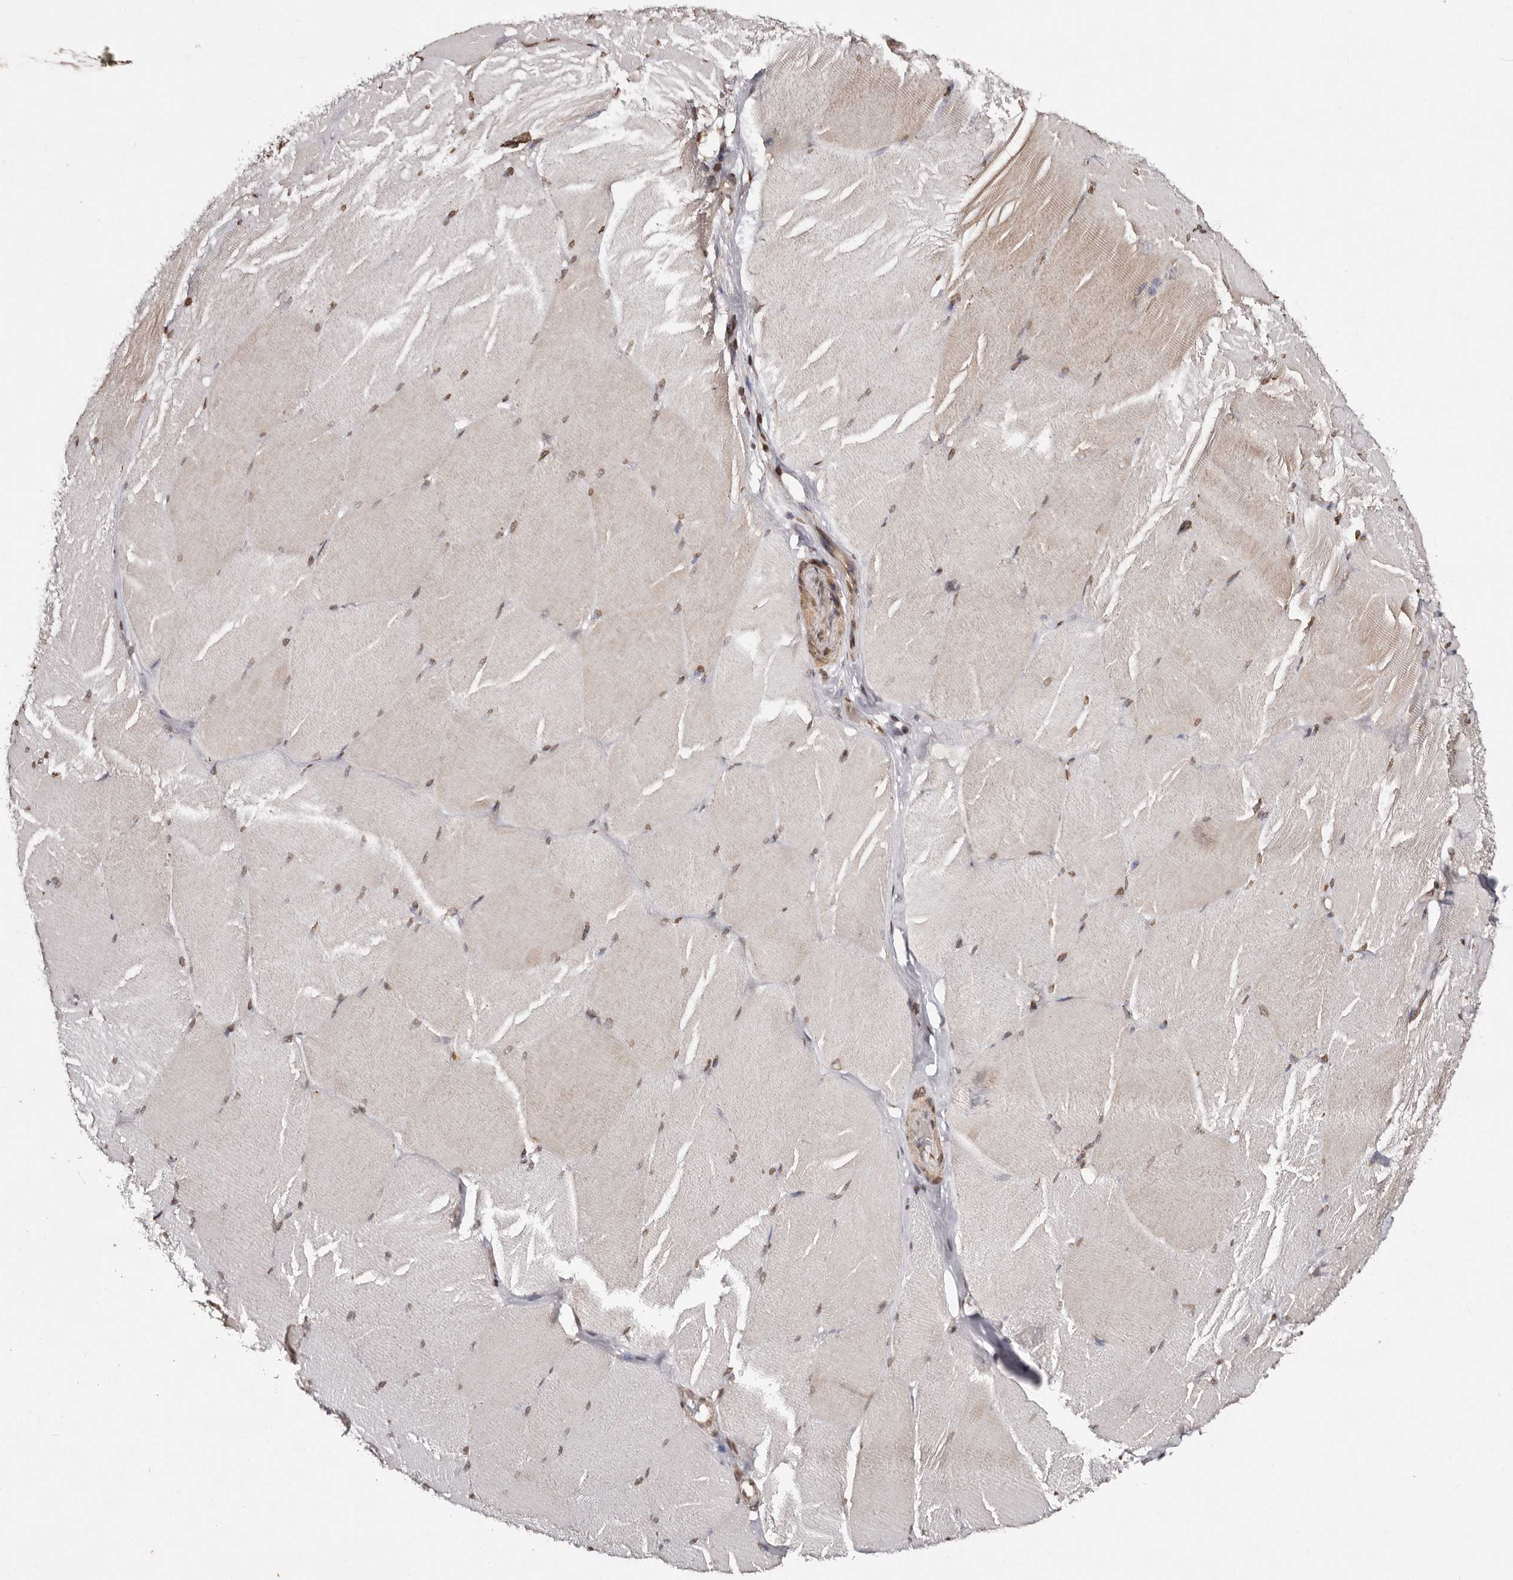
{"staining": {"intensity": "weak", "quantity": "<25%", "location": "cytoplasmic/membranous,nuclear"}, "tissue": "skeletal muscle", "cell_type": "Myocytes", "image_type": "normal", "snomed": [{"axis": "morphology", "description": "Normal tissue, NOS"}, {"axis": "topography", "description": "Skin"}, {"axis": "topography", "description": "Skeletal muscle"}], "caption": "DAB (3,3'-diaminobenzidine) immunohistochemical staining of unremarkable skeletal muscle demonstrates no significant positivity in myocytes.", "gene": "CCDC190", "patient": {"sex": "male", "age": 83}}